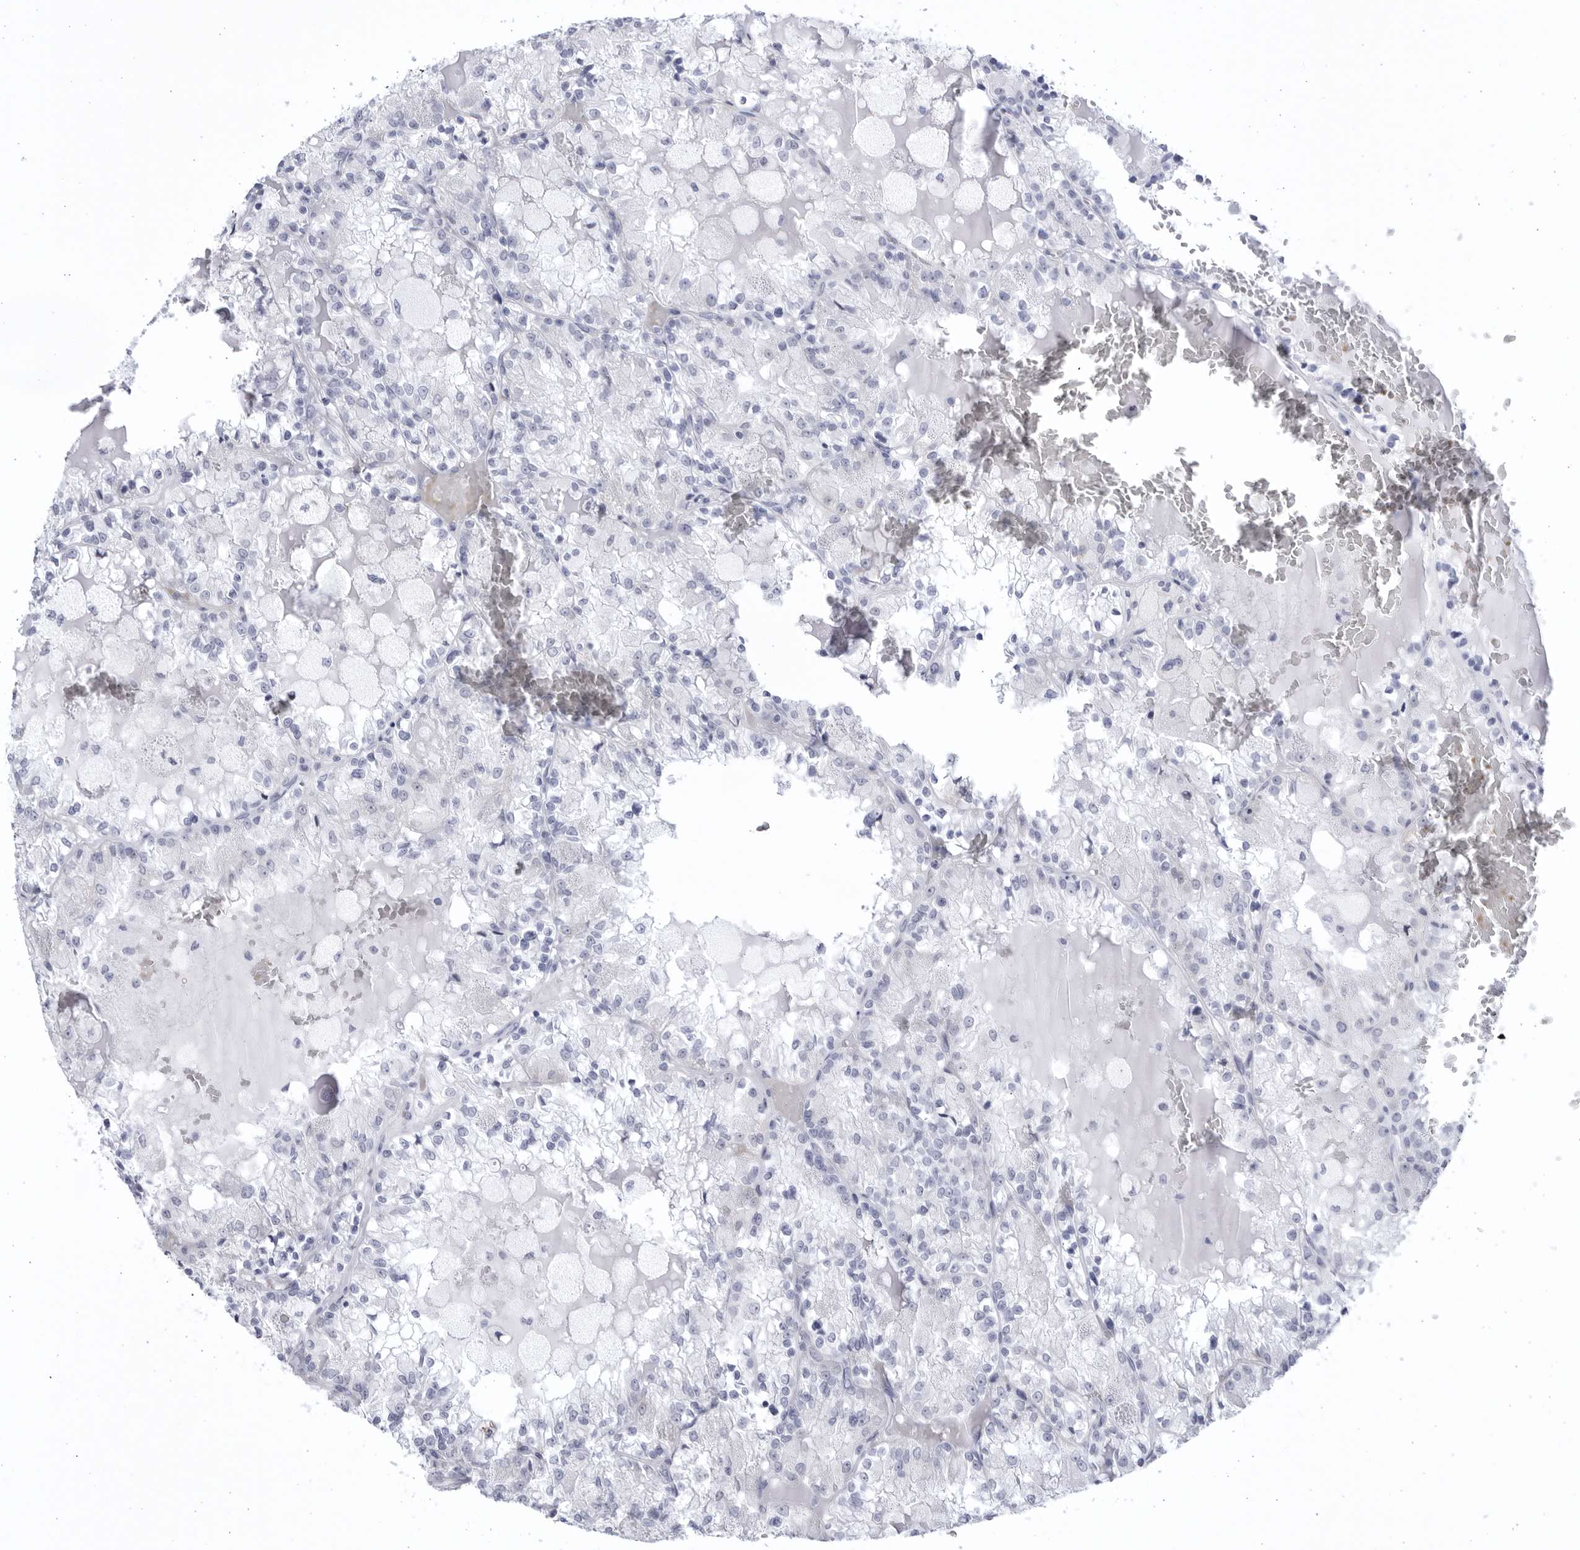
{"staining": {"intensity": "negative", "quantity": "none", "location": "none"}, "tissue": "renal cancer", "cell_type": "Tumor cells", "image_type": "cancer", "snomed": [{"axis": "morphology", "description": "Adenocarcinoma, NOS"}, {"axis": "topography", "description": "Kidney"}], "caption": "Human adenocarcinoma (renal) stained for a protein using immunohistochemistry exhibits no expression in tumor cells.", "gene": "CCDC181", "patient": {"sex": "female", "age": 56}}